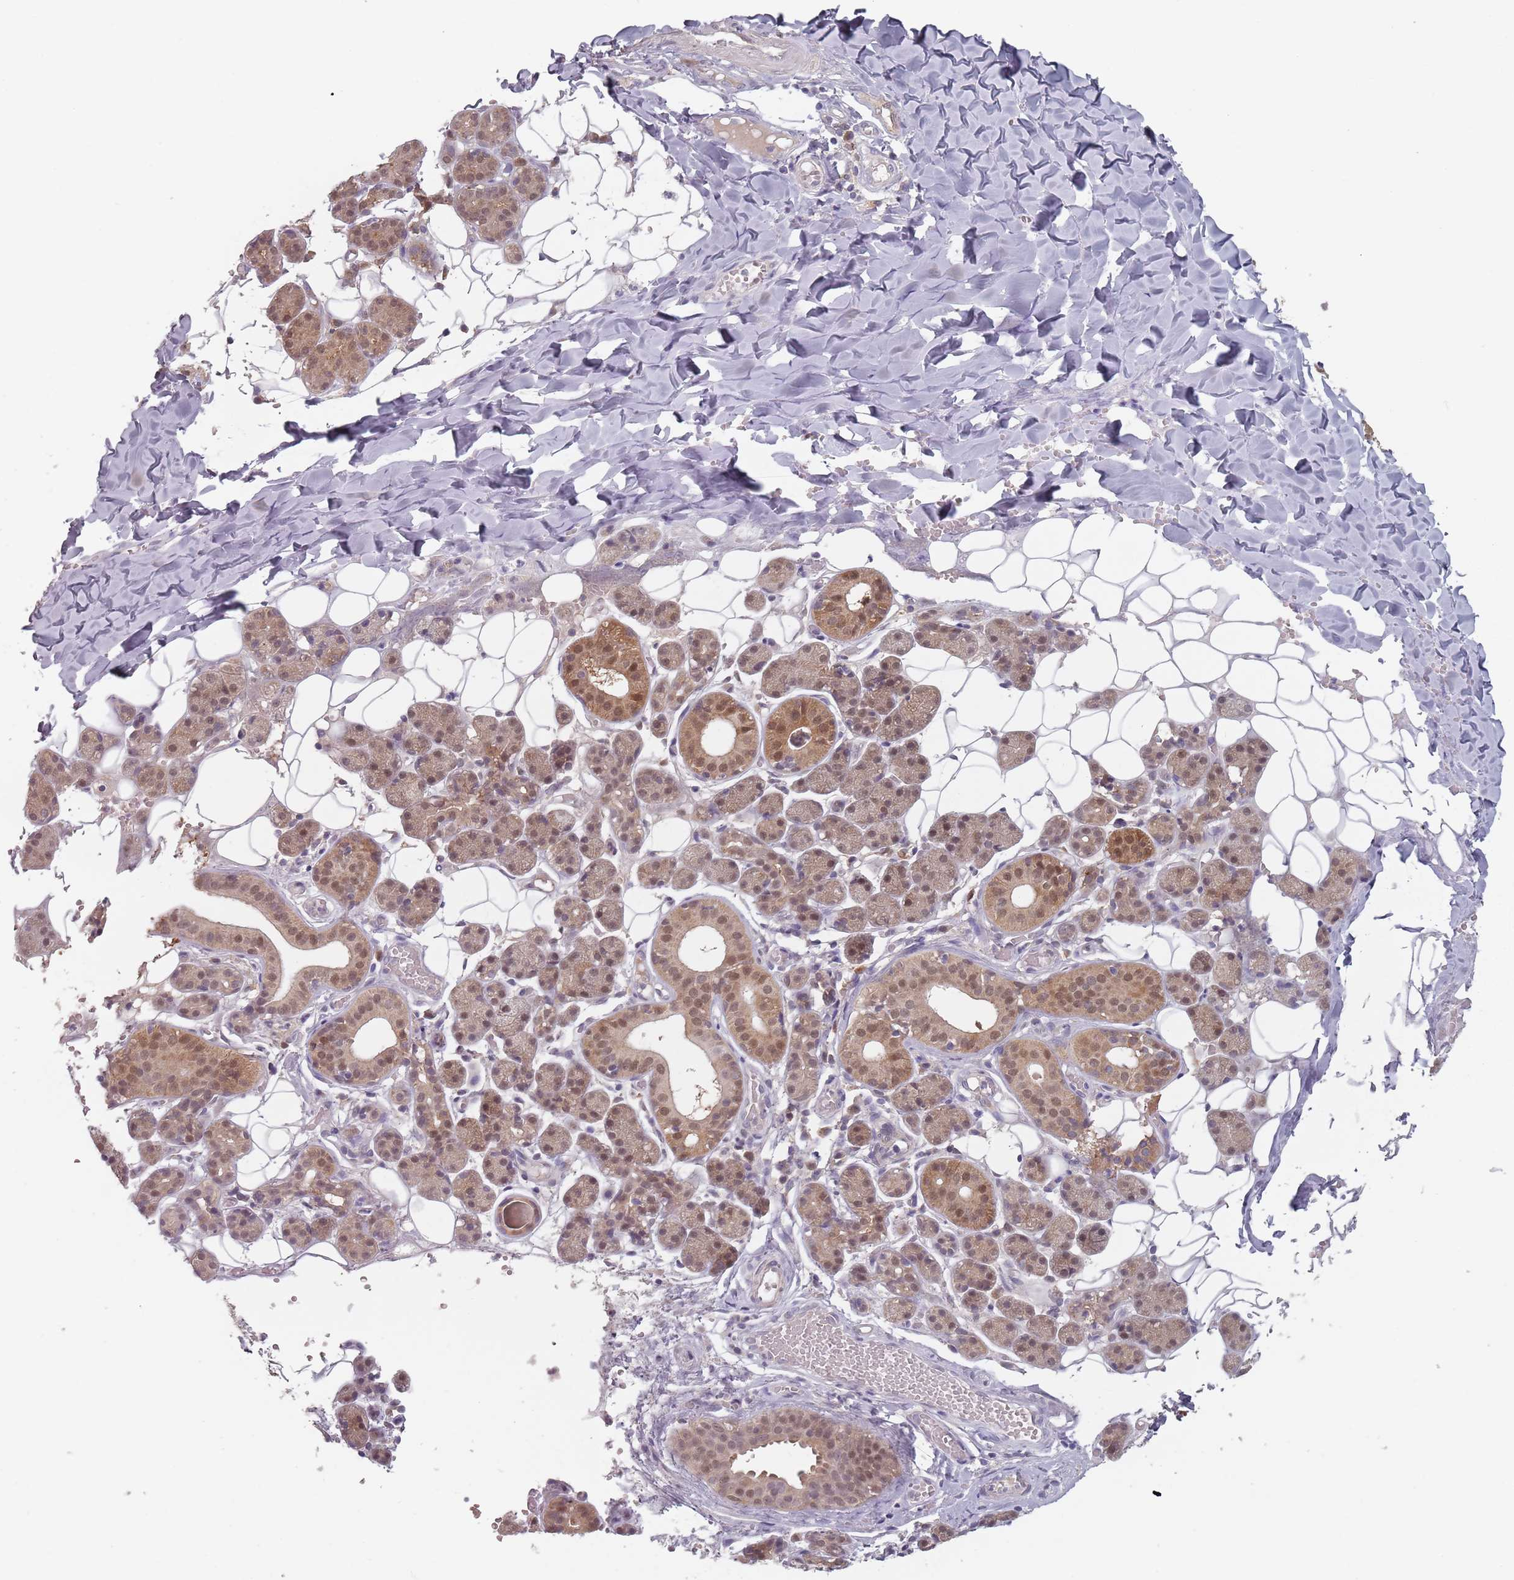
{"staining": {"intensity": "moderate", "quantity": ">75%", "location": "cytoplasmic/membranous,nuclear"}, "tissue": "salivary gland", "cell_type": "Glandular cells", "image_type": "normal", "snomed": [{"axis": "morphology", "description": "Normal tissue, NOS"}, {"axis": "topography", "description": "Salivary gland"}], "caption": "Immunohistochemistry (DAB (3,3'-diaminobenzidine)) staining of normal human salivary gland exhibits moderate cytoplasmic/membranous,nuclear protein expression in about >75% of glandular cells.", "gene": "NAXE", "patient": {"sex": "female", "age": 33}}